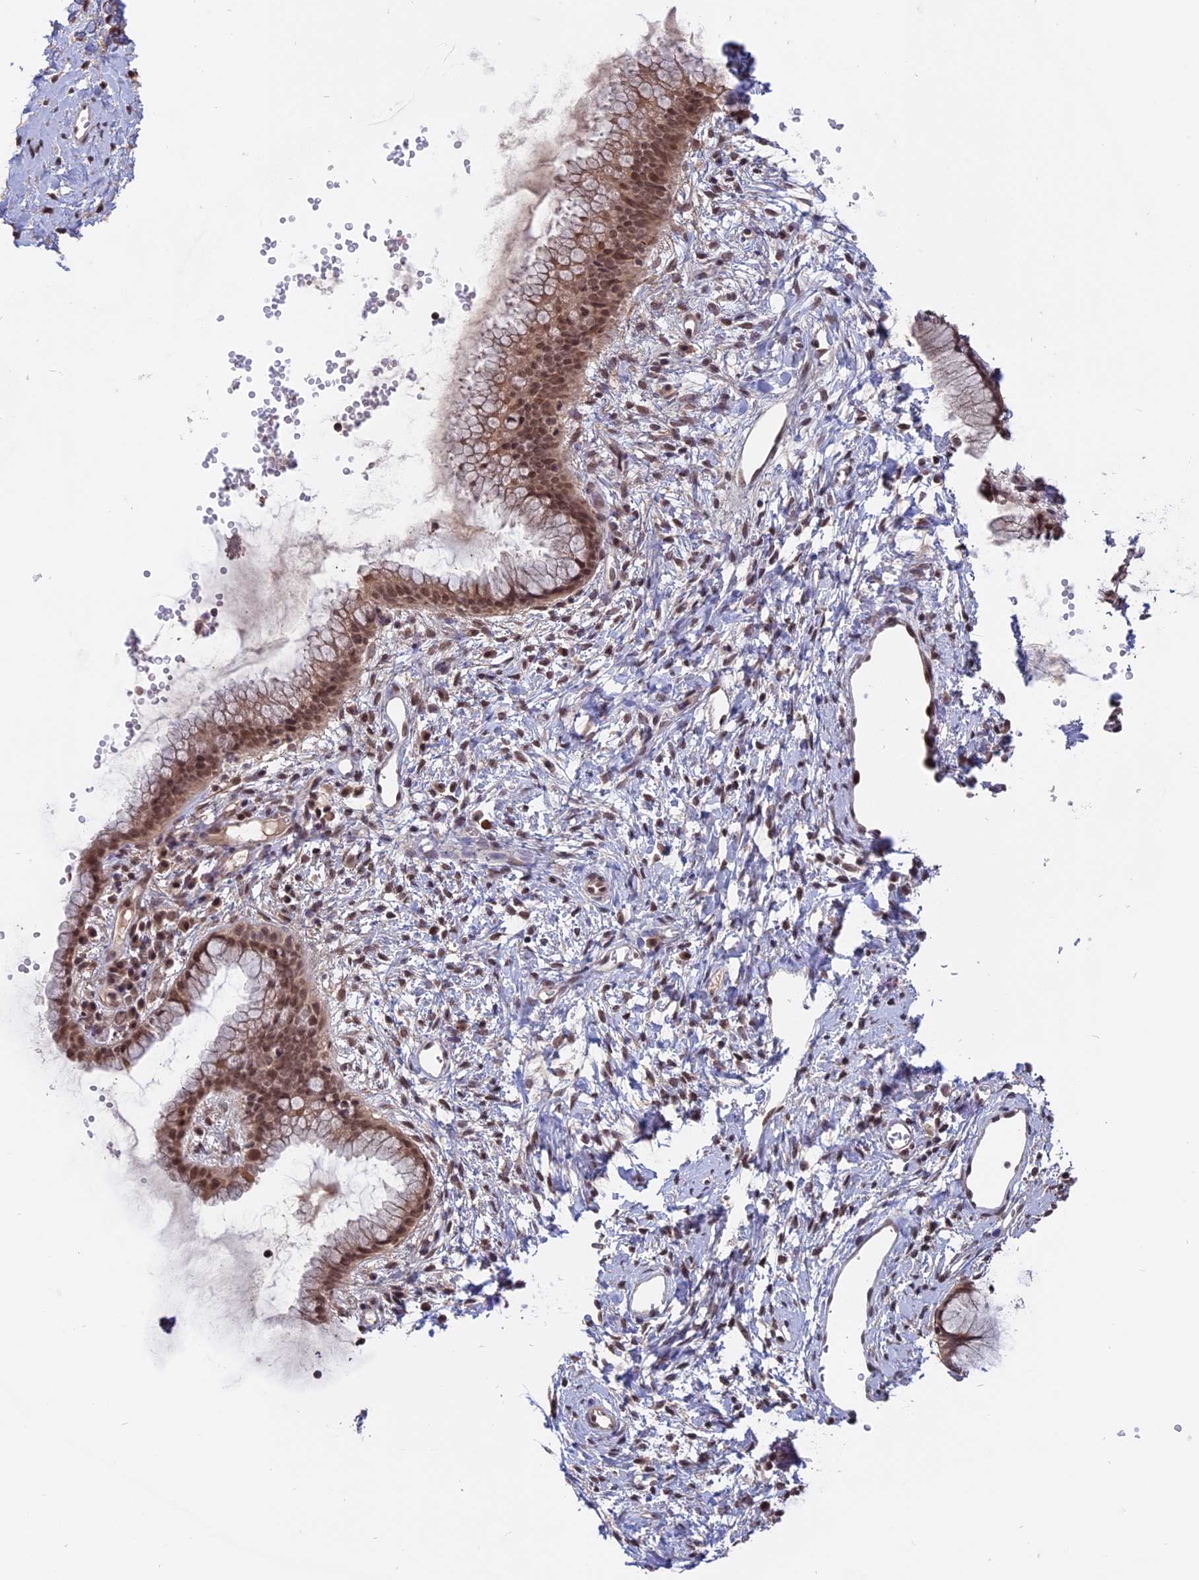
{"staining": {"intensity": "moderate", "quantity": "25%-75%", "location": "nuclear"}, "tissue": "cervix", "cell_type": "Glandular cells", "image_type": "normal", "snomed": [{"axis": "morphology", "description": "Normal tissue, NOS"}, {"axis": "topography", "description": "Cervix"}], "caption": "Immunohistochemistry (IHC) of unremarkable cervix exhibits medium levels of moderate nuclear staining in about 25%-75% of glandular cells.", "gene": "RFC5", "patient": {"sex": "female", "age": 42}}